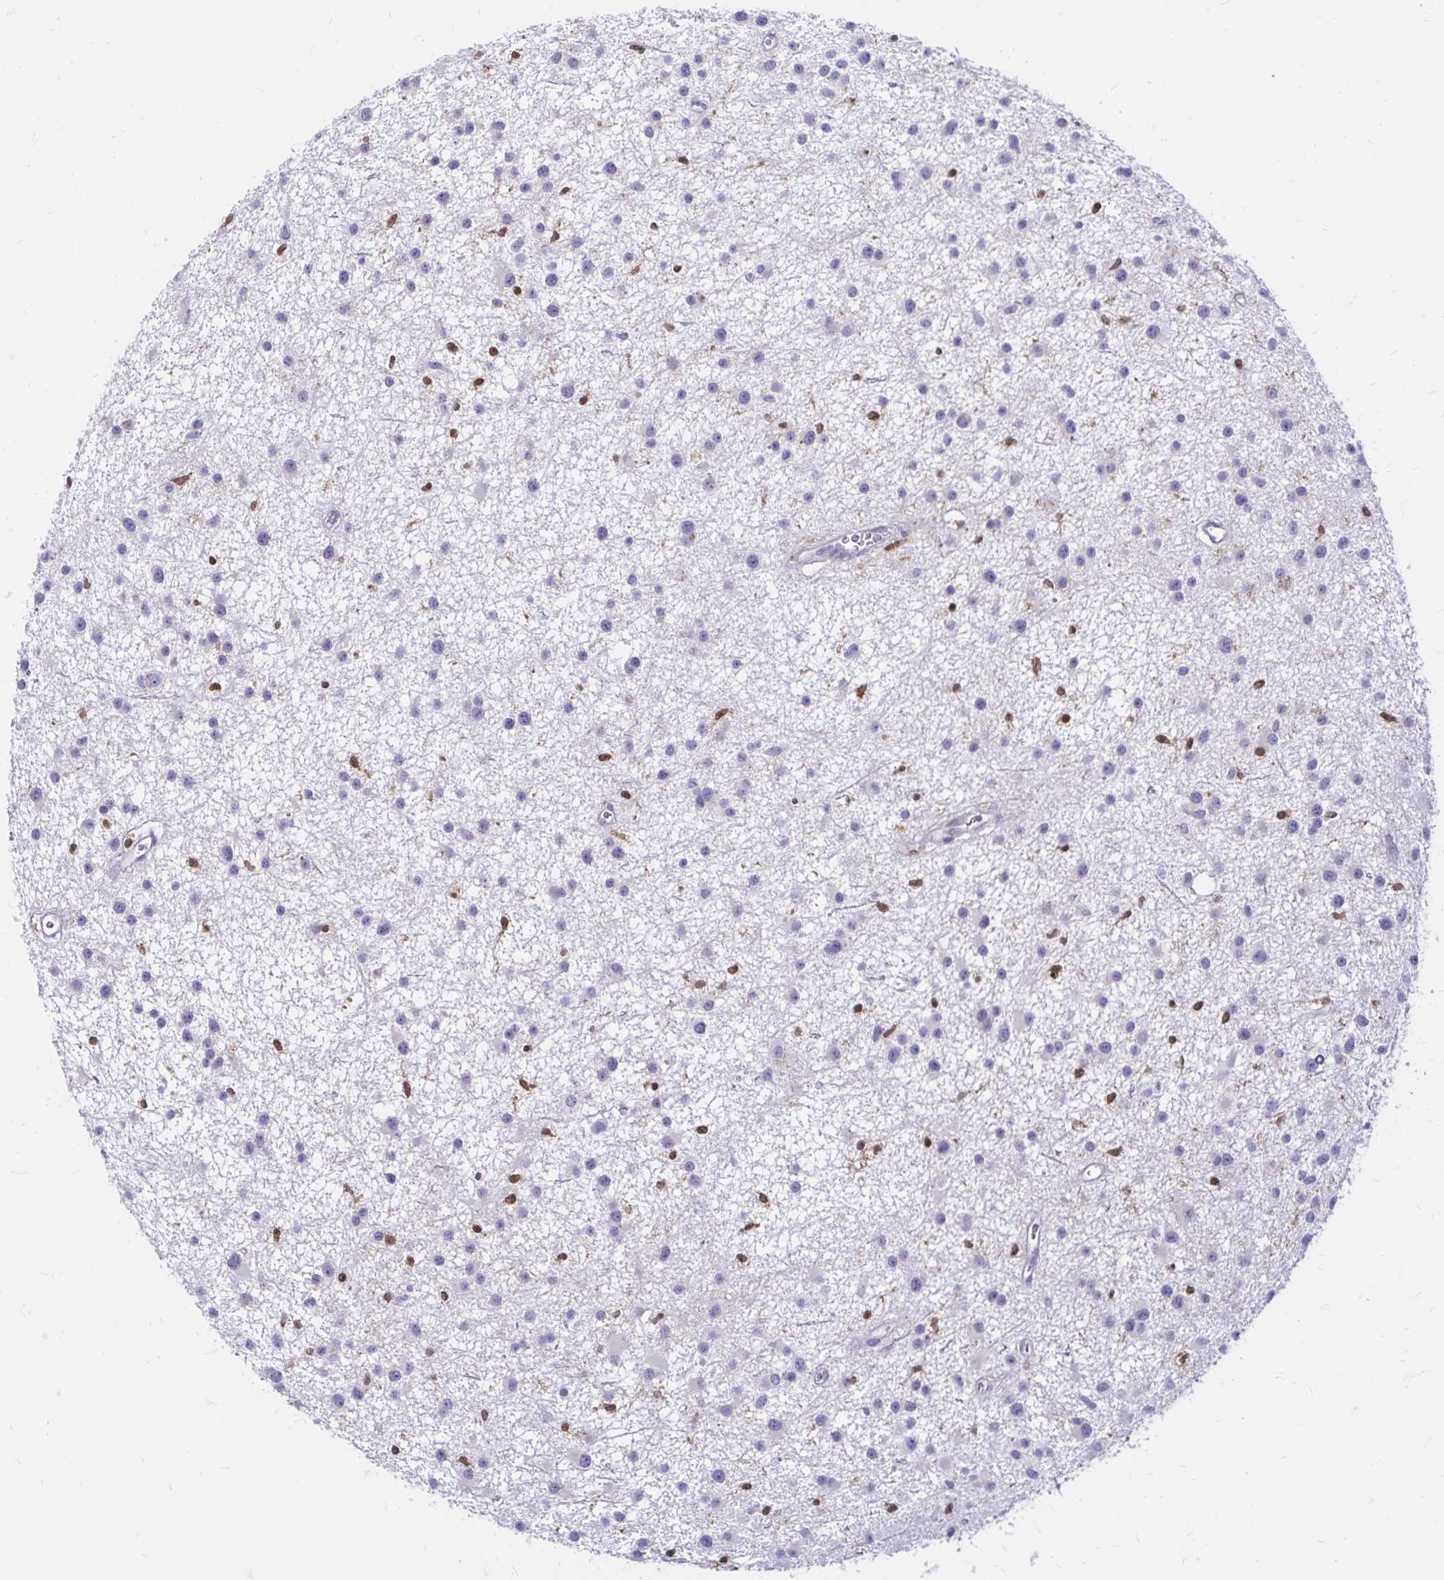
{"staining": {"intensity": "negative", "quantity": "none", "location": "none"}, "tissue": "glioma", "cell_type": "Tumor cells", "image_type": "cancer", "snomed": [{"axis": "morphology", "description": "Glioma, malignant, Low grade"}, {"axis": "topography", "description": "Brain"}], "caption": "Tumor cells are negative for brown protein staining in malignant glioma (low-grade).", "gene": "PYCARD", "patient": {"sex": "male", "age": 43}}